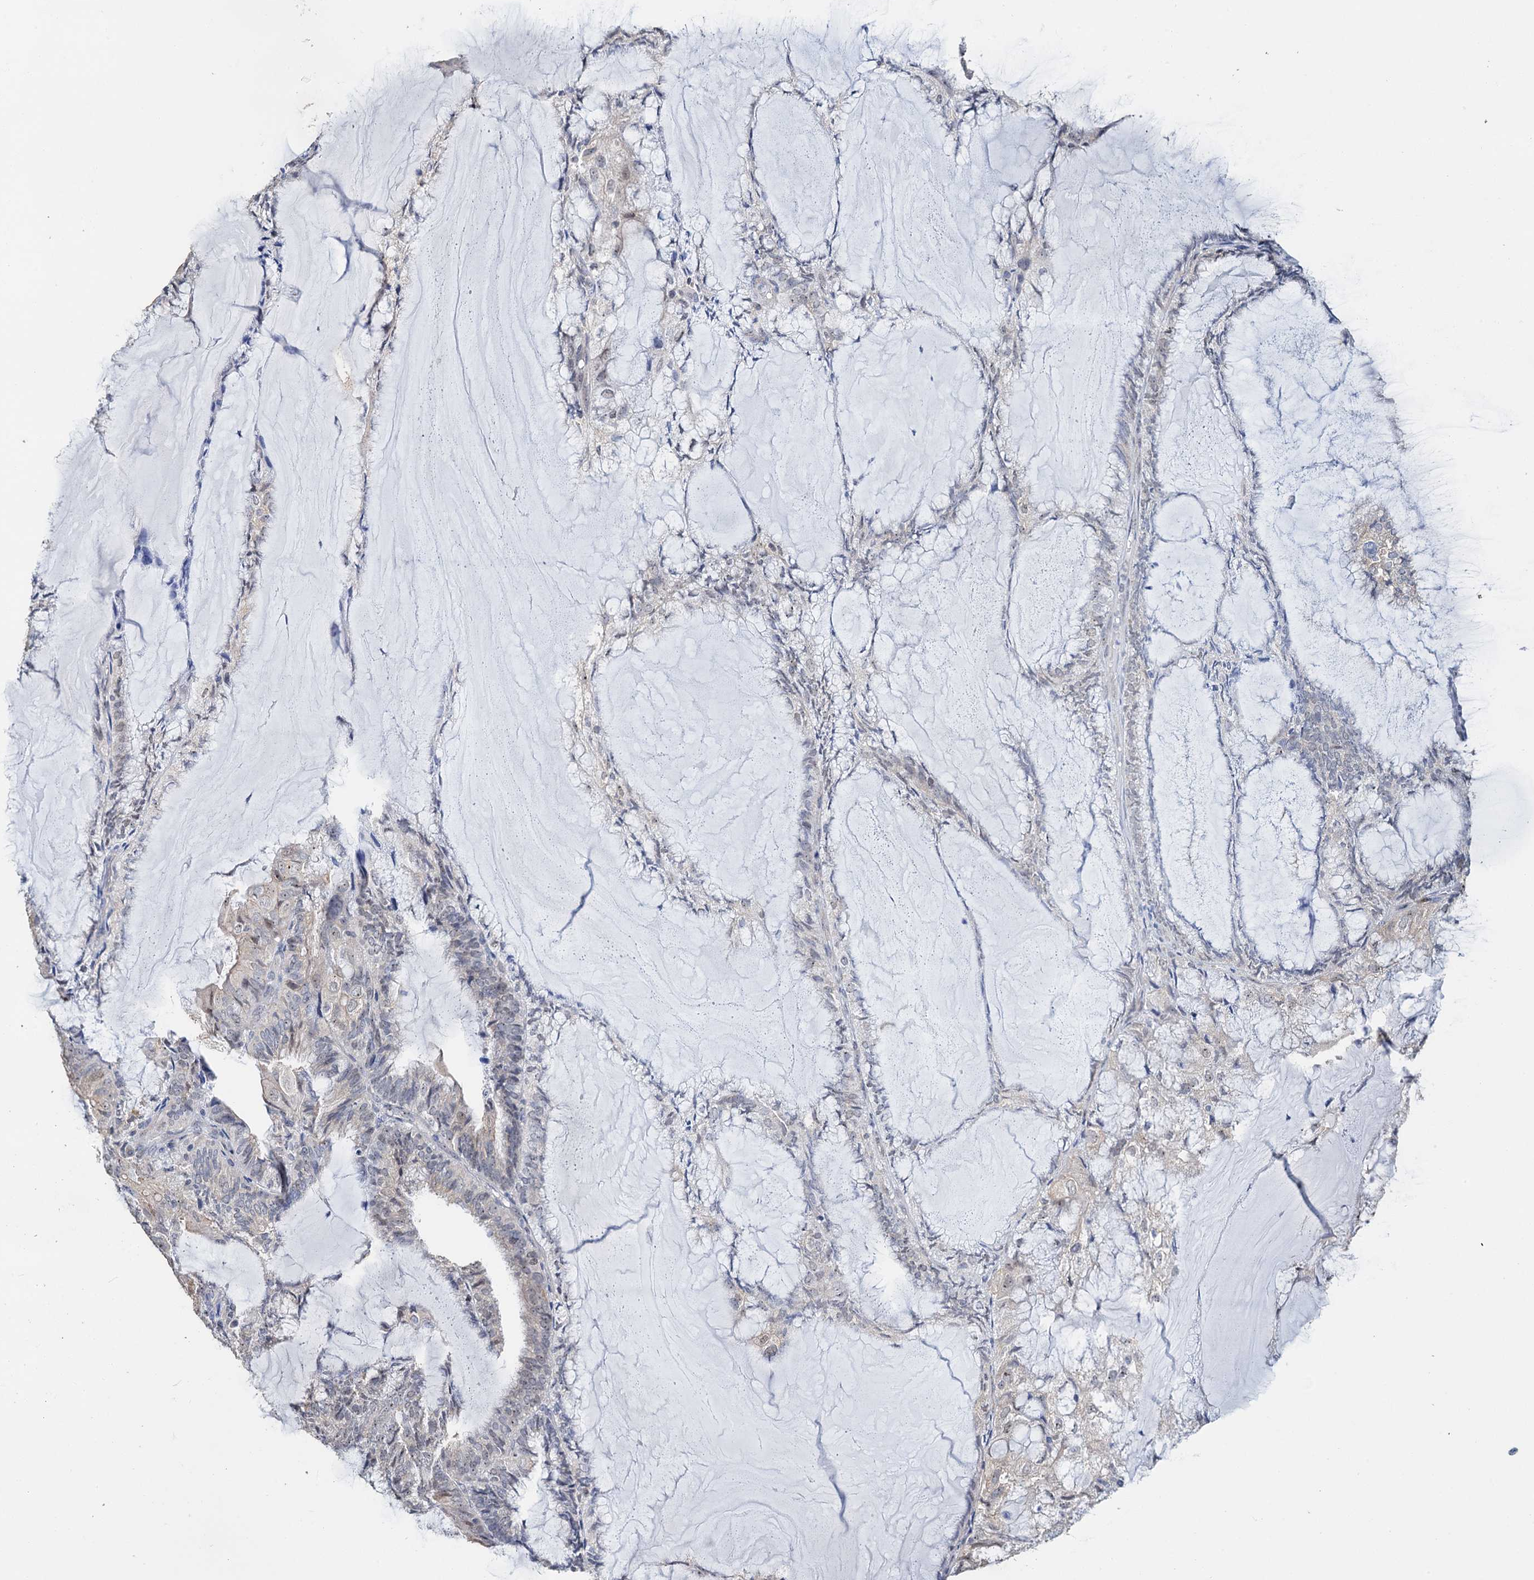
{"staining": {"intensity": "negative", "quantity": "none", "location": "none"}, "tissue": "endometrial cancer", "cell_type": "Tumor cells", "image_type": "cancer", "snomed": [{"axis": "morphology", "description": "Adenocarcinoma, NOS"}, {"axis": "topography", "description": "Endometrium"}], "caption": "A high-resolution photomicrograph shows IHC staining of endometrial cancer (adenocarcinoma), which displays no significant staining in tumor cells. (Brightfield microscopy of DAB immunohistochemistry (IHC) at high magnification).", "gene": "C2CD3", "patient": {"sex": "female", "age": 81}}